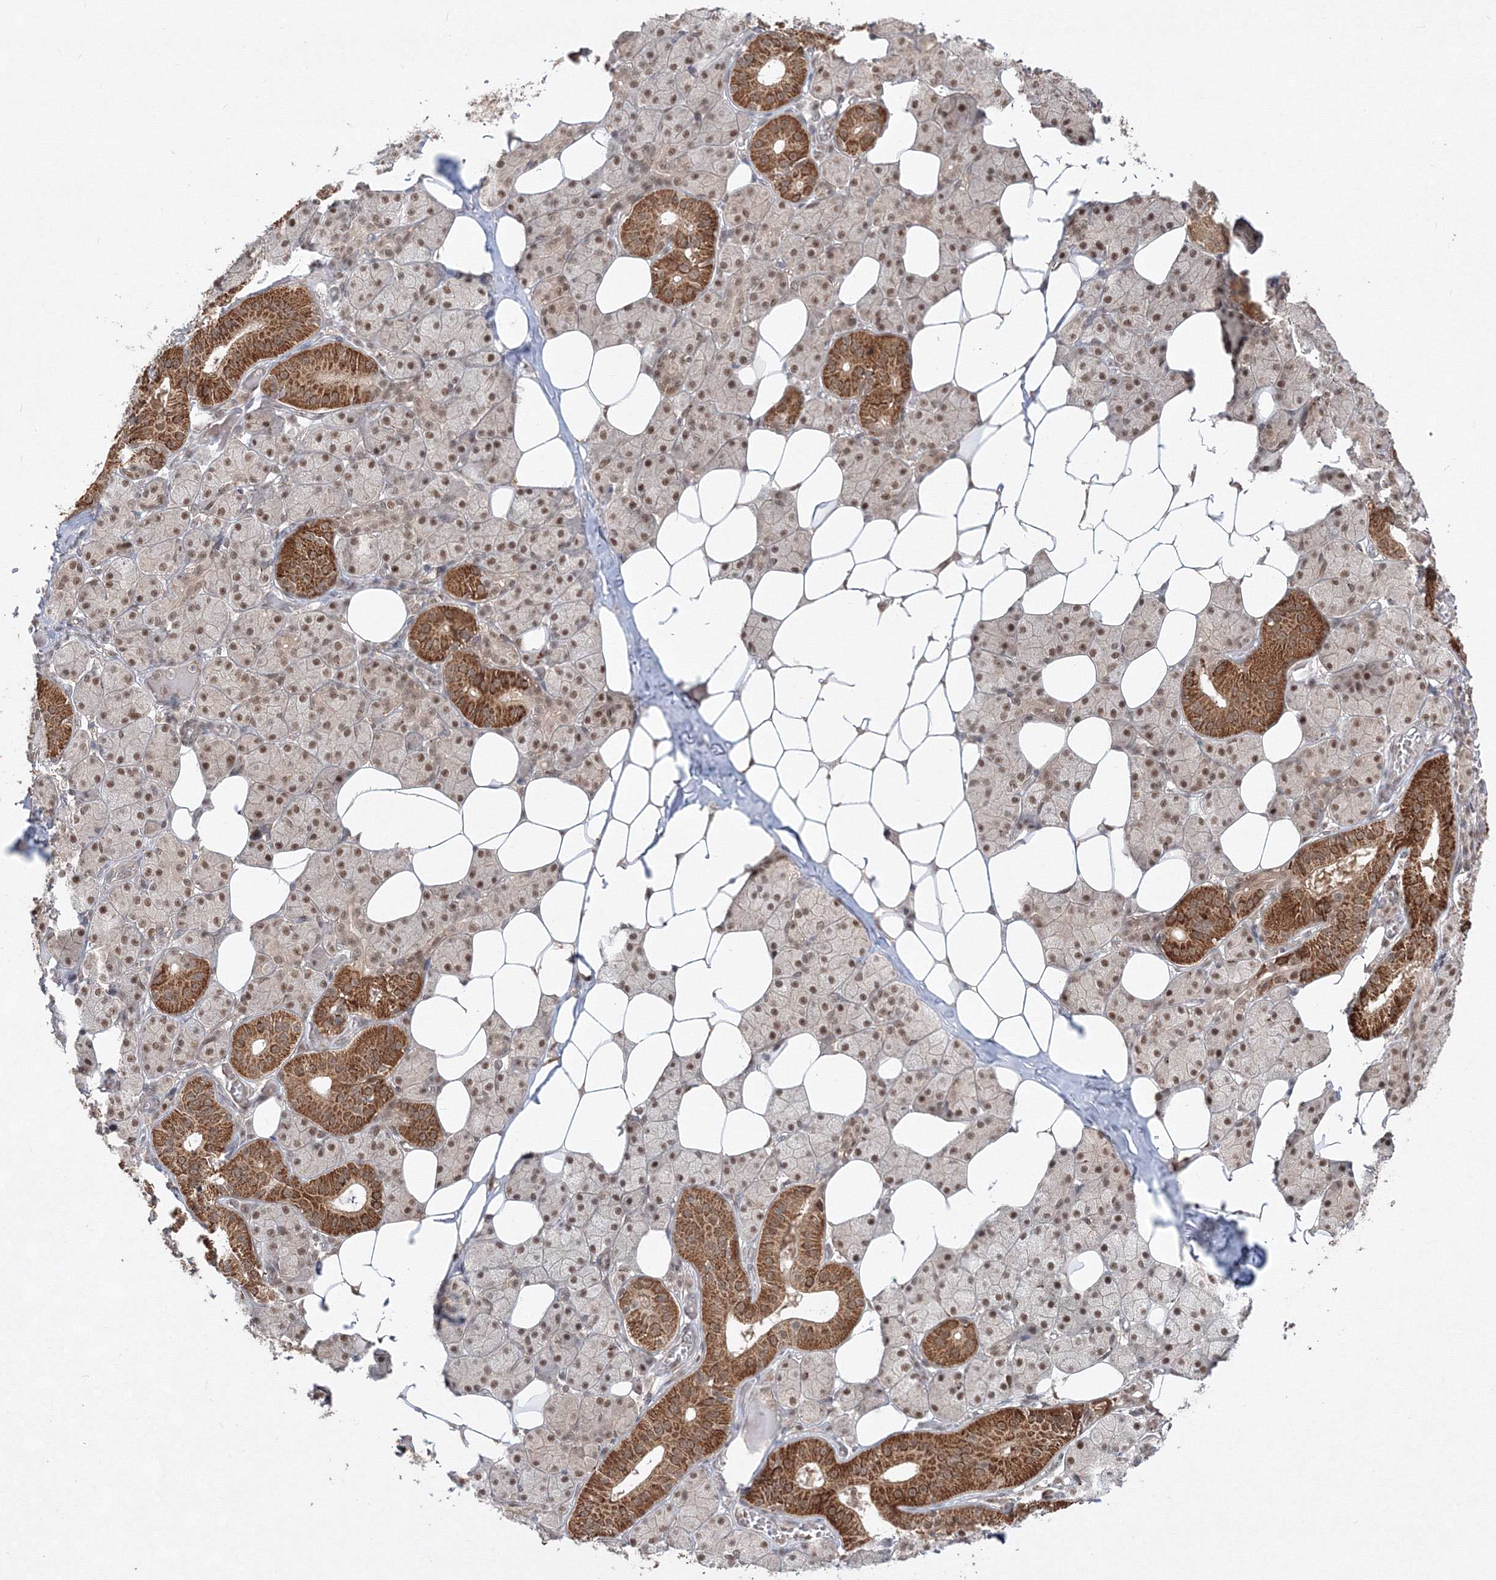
{"staining": {"intensity": "strong", "quantity": ">75%", "location": "cytoplasmic/membranous,nuclear"}, "tissue": "salivary gland", "cell_type": "Glandular cells", "image_type": "normal", "snomed": [{"axis": "morphology", "description": "Normal tissue, NOS"}, {"axis": "topography", "description": "Salivary gland"}], "caption": "This image reveals immunohistochemistry staining of normal salivary gland, with high strong cytoplasmic/membranous,nuclear expression in about >75% of glandular cells.", "gene": "COPS4", "patient": {"sex": "female", "age": 33}}